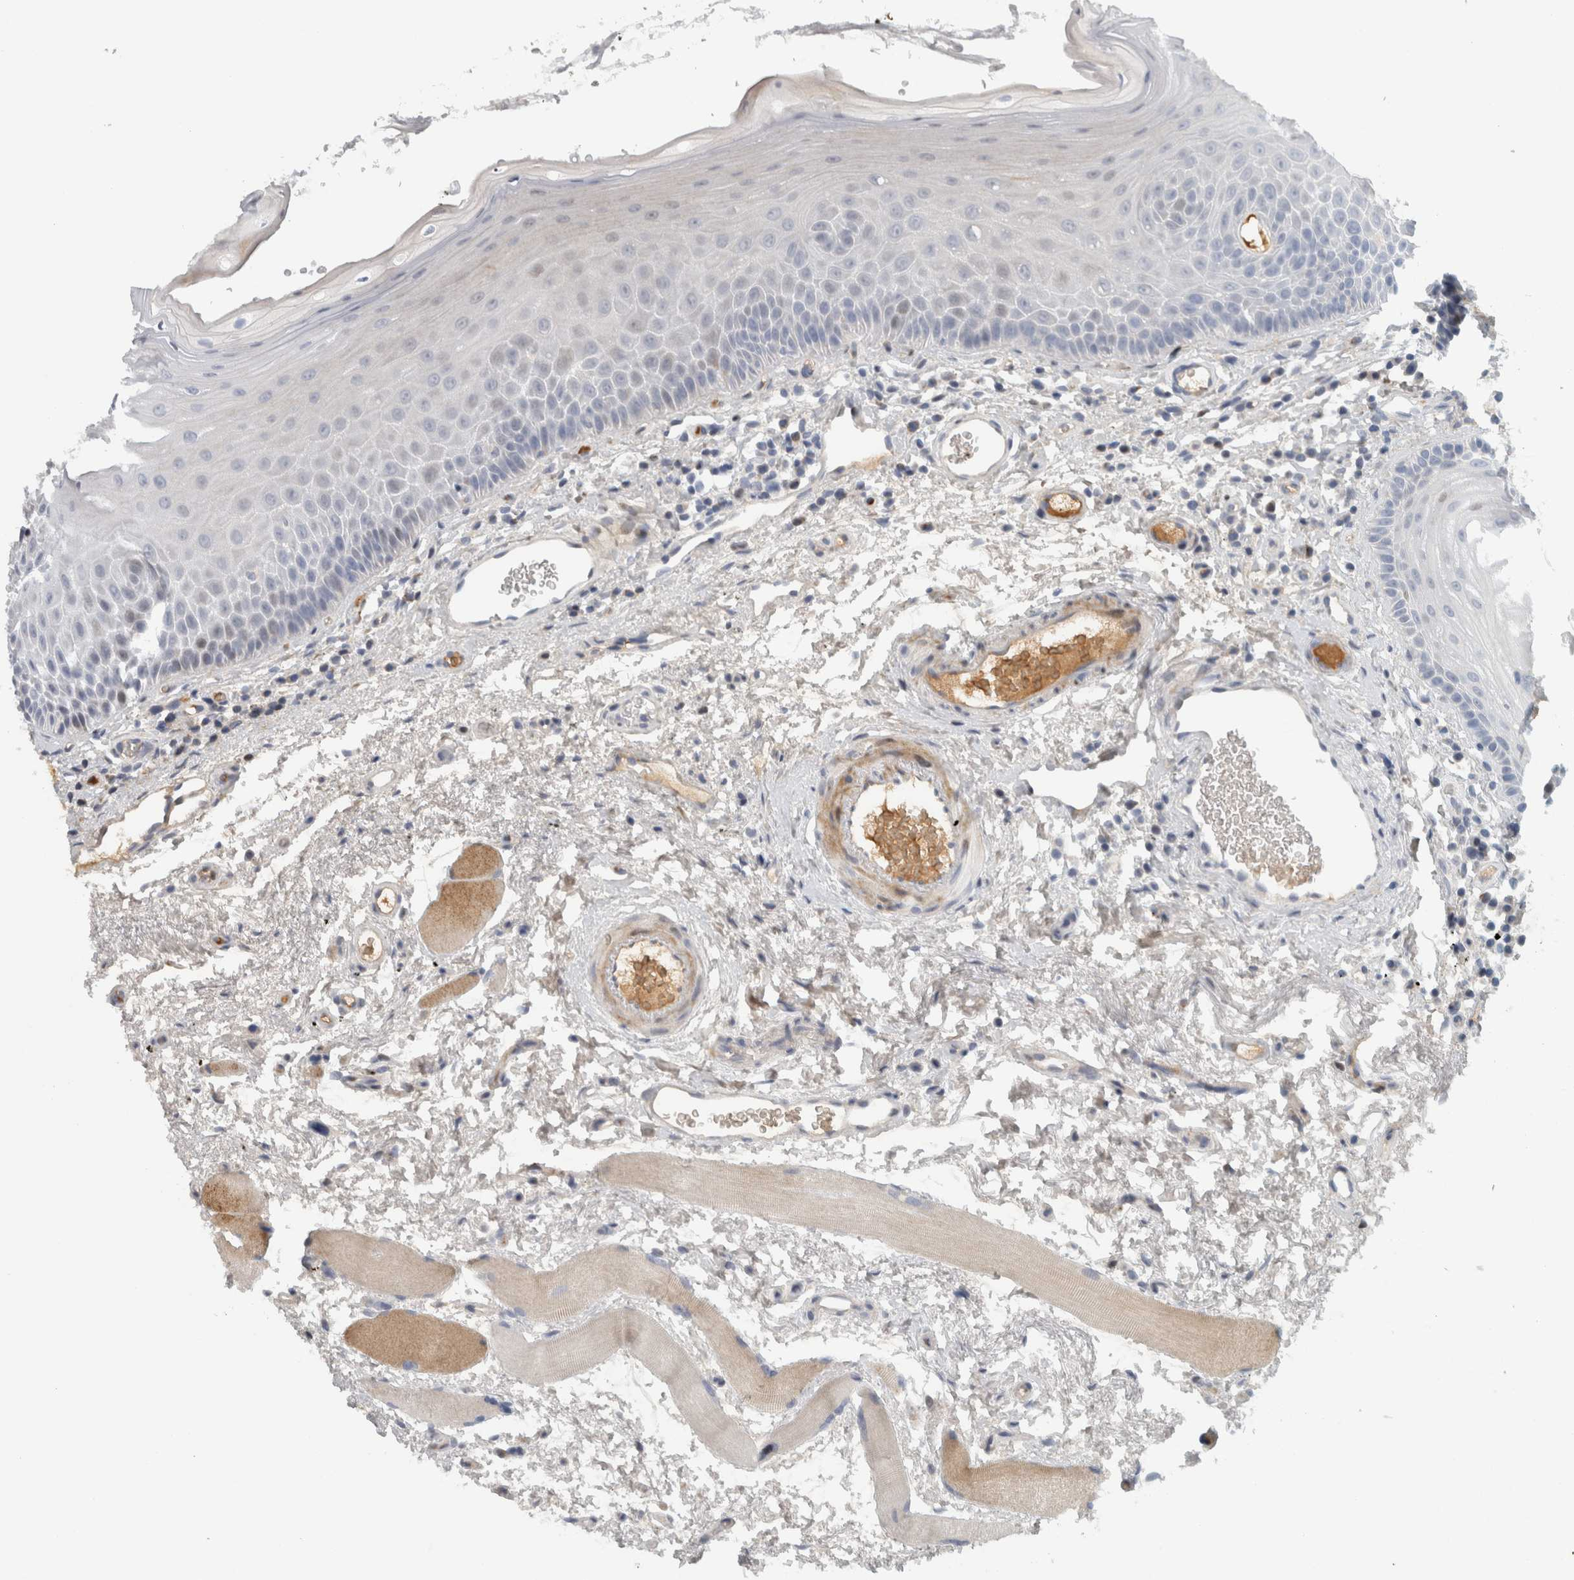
{"staining": {"intensity": "weak", "quantity": "<25%", "location": "cytoplasmic/membranous"}, "tissue": "oral mucosa", "cell_type": "Squamous epithelial cells", "image_type": "normal", "snomed": [{"axis": "morphology", "description": "Normal tissue, NOS"}, {"axis": "topography", "description": "Skeletal muscle"}, {"axis": "topography", "description": "Oral tissue"}, {"axis": "topography", "description": "Peripheral nerve tissue"}], "caption": "Histopathology image shows no protein staining in squamous epithelial cells of normal oral mucosa. (DAB (3,3'-diaminobenzidine) immunohistochemistry with hematoxylin counter stain).", "gene": "RBM48", "patient": {"sex": "female", "age": 84}}